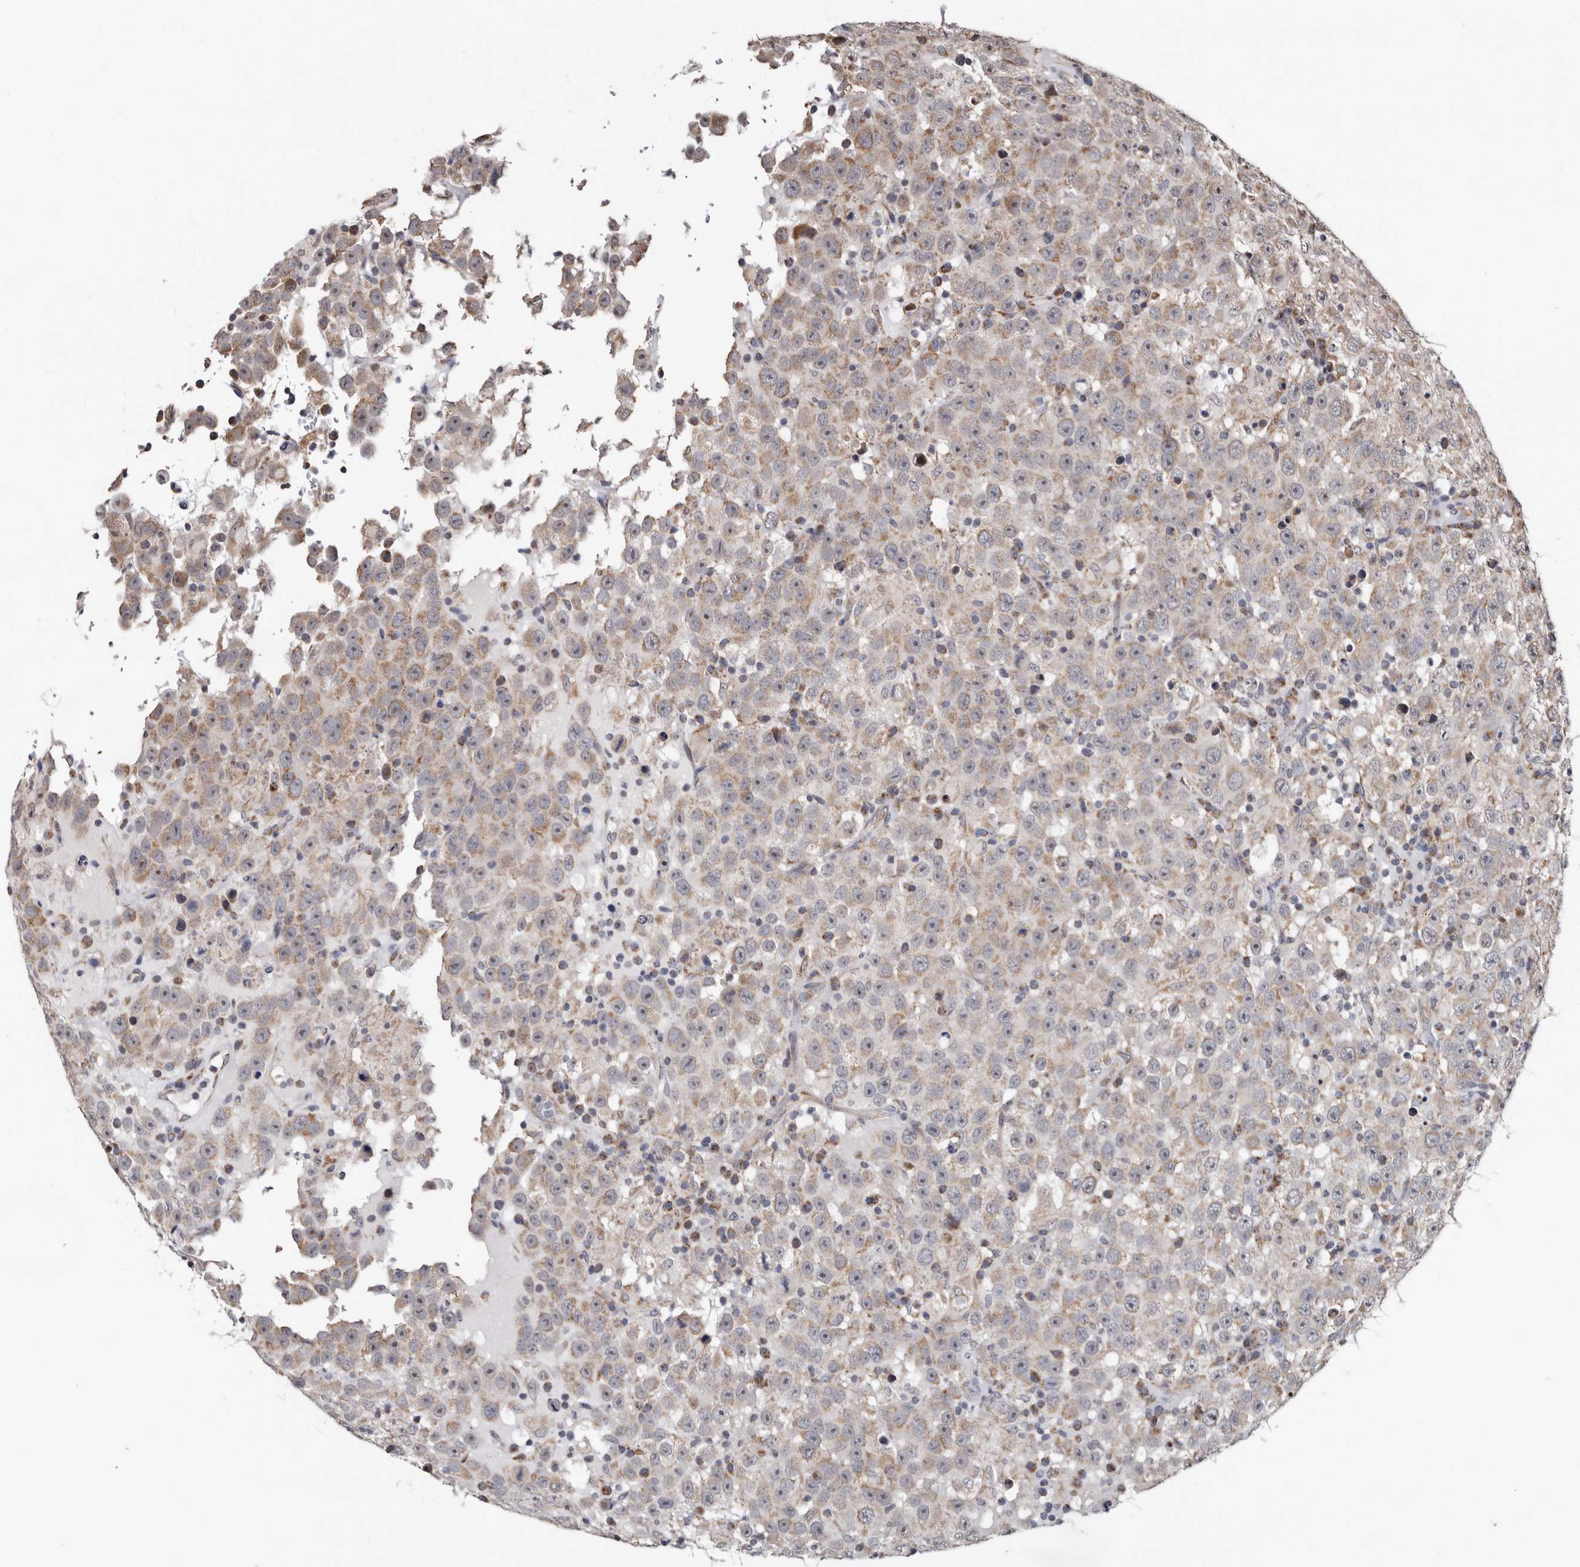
{"staining": {"intensity": "weak", "quantity": "25%-75%", "location": "cytoplasmic/membranous"}, "tissue": "testis cancer", "cell_type": "Tumor cells", "image_type": "cancer", "snomed": [{"axis": "morphology", "description": "Seminoma, NOS"}, {"axis": "topography", "description": "Testis"}], "caption": "Protein staining displays weak cytoplasmic/membranous expression in about 25%-75% of tumor cells in testis seminoma.", "gene": "MRPL18", "patient": {"sex": "male", "age": 41}}